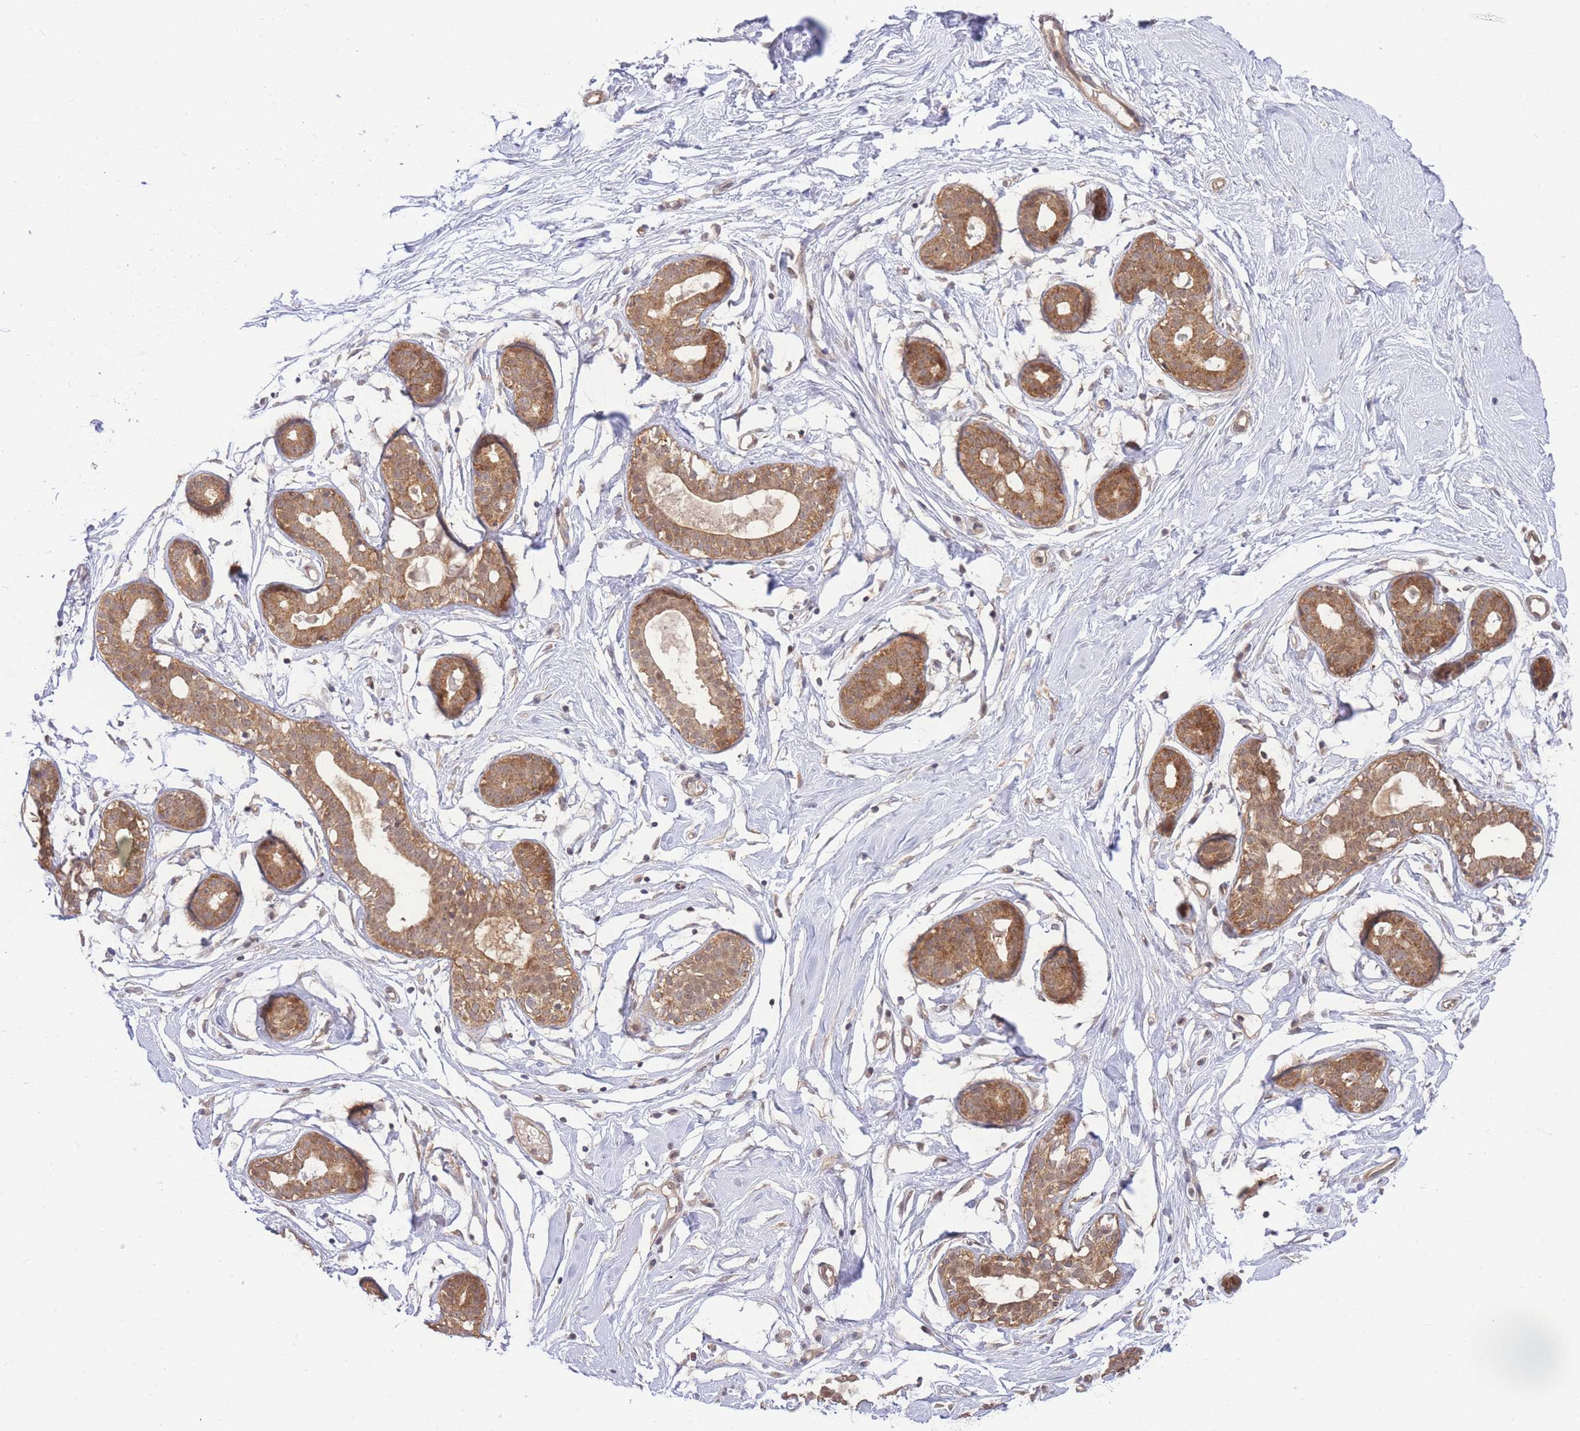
{"staining": {"intensity": "negative", "quantity": "none", "location": "none"}, "tissue": "breast", "cell_type": "Adipocytes", "image_type": "normal", "snomed": [{"axis": "morphology", "description": "Normal tissue, NOS"}, {"axis": "morphology", "description": "Adenoma, NOS"}, {"axis": "topography", "description": "Breast"}], "caption": "This photomicrograph is of benign breast stained with immunohistochemistry to label a protein in brown with the nuclei are counter-stained blue. There is no staining in adipocytes.", "gene": "KIAA1191", "patient": {"sex": "female", "age": 23}}